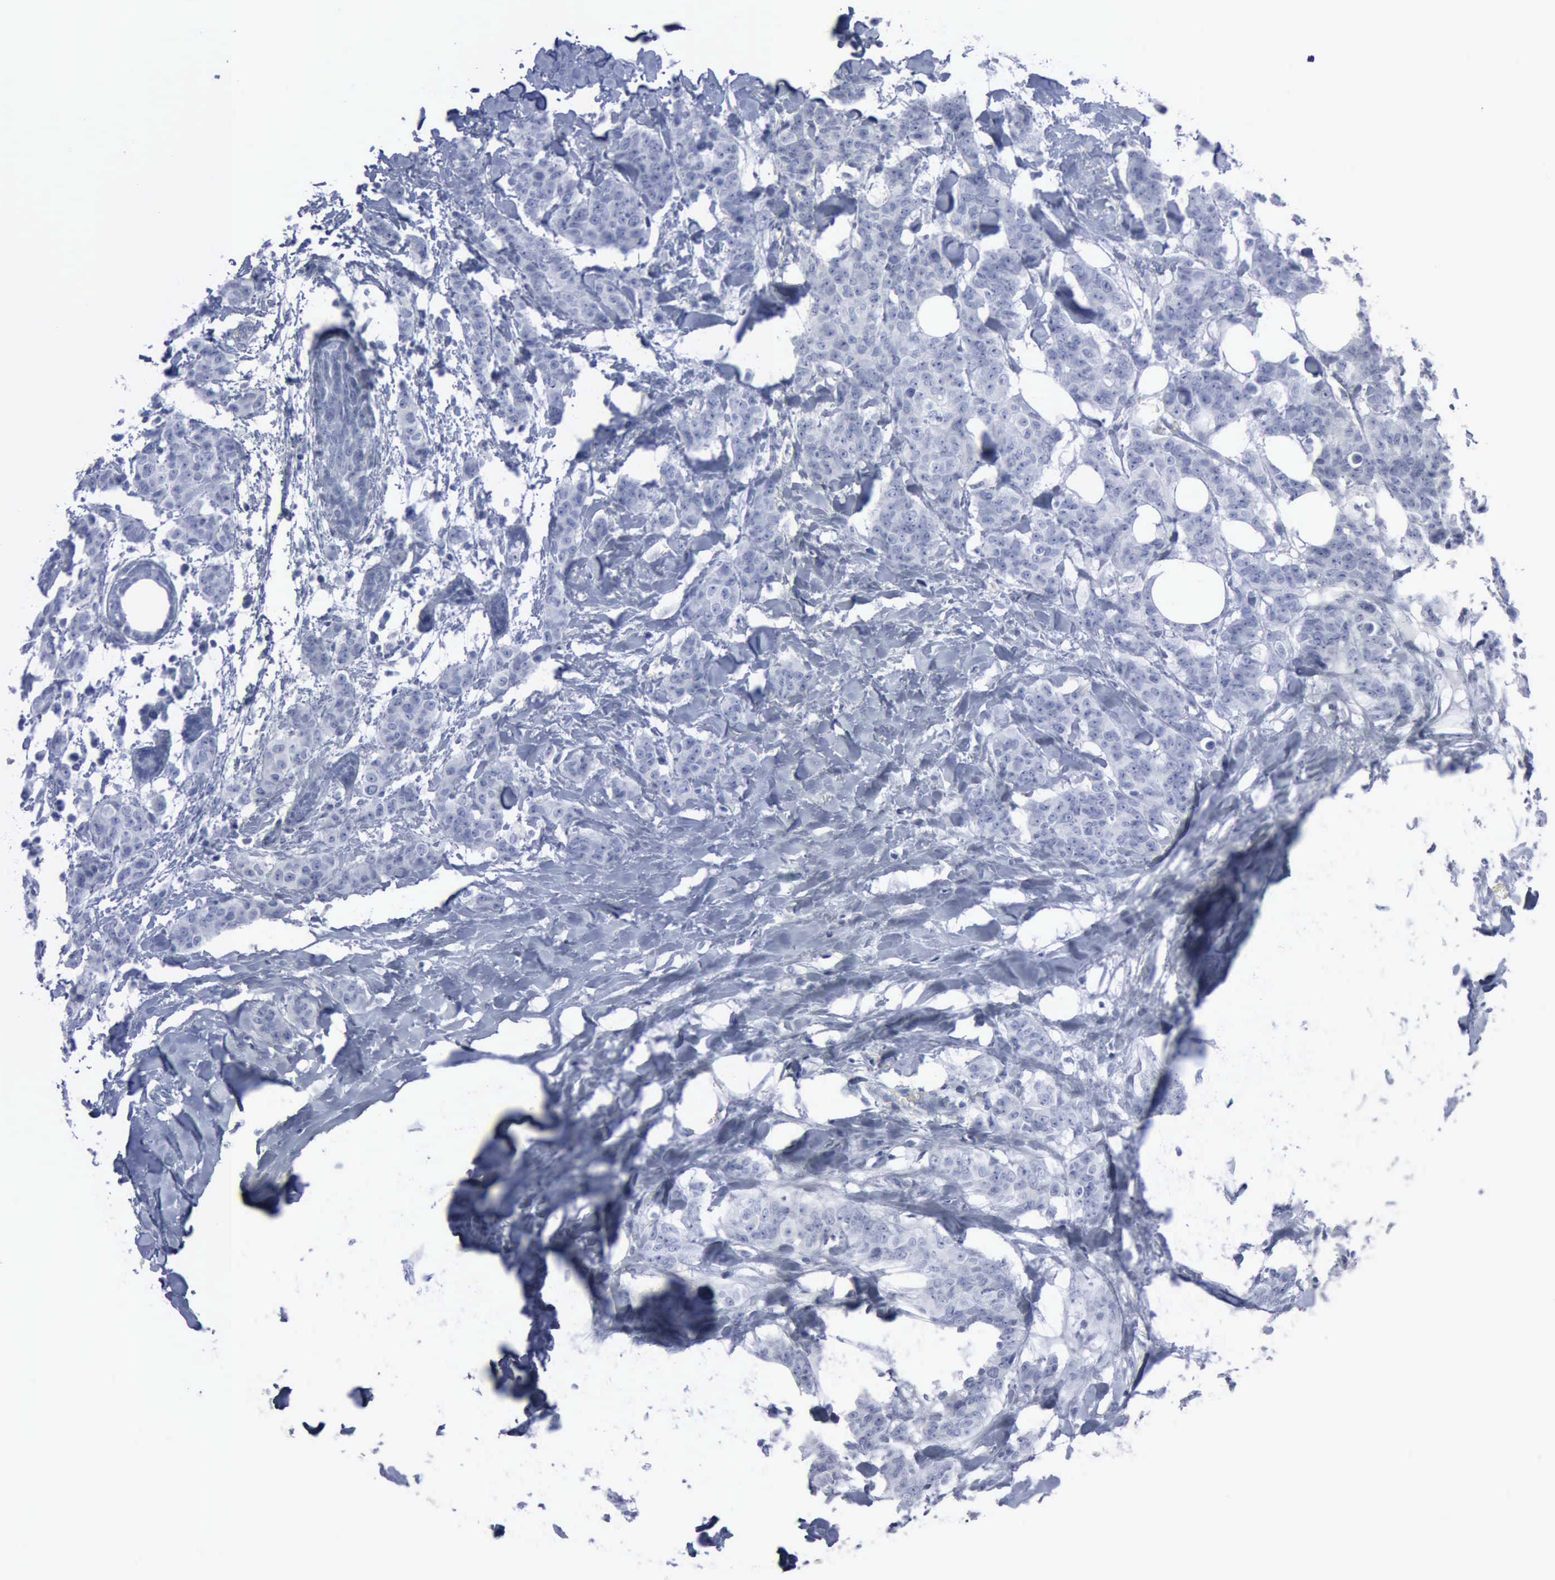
{"staining": {"intensity": "negative", "quantity": "none", "location": "none"}, "tissue": "breast cancer", "cell_type": "Tumor cells", "image_type": "cancer", "snomed": [{"axis": "morphology", "description": "Duct carcinoma"}, {"axis": "topography", "description": "Breast"}], "caption": "Tumor cells are negative for brown protein staining in invasive ductal carcinoma (breast).", "gene": "VCAM1", "patient": {"sex": "female", "age": 40}}